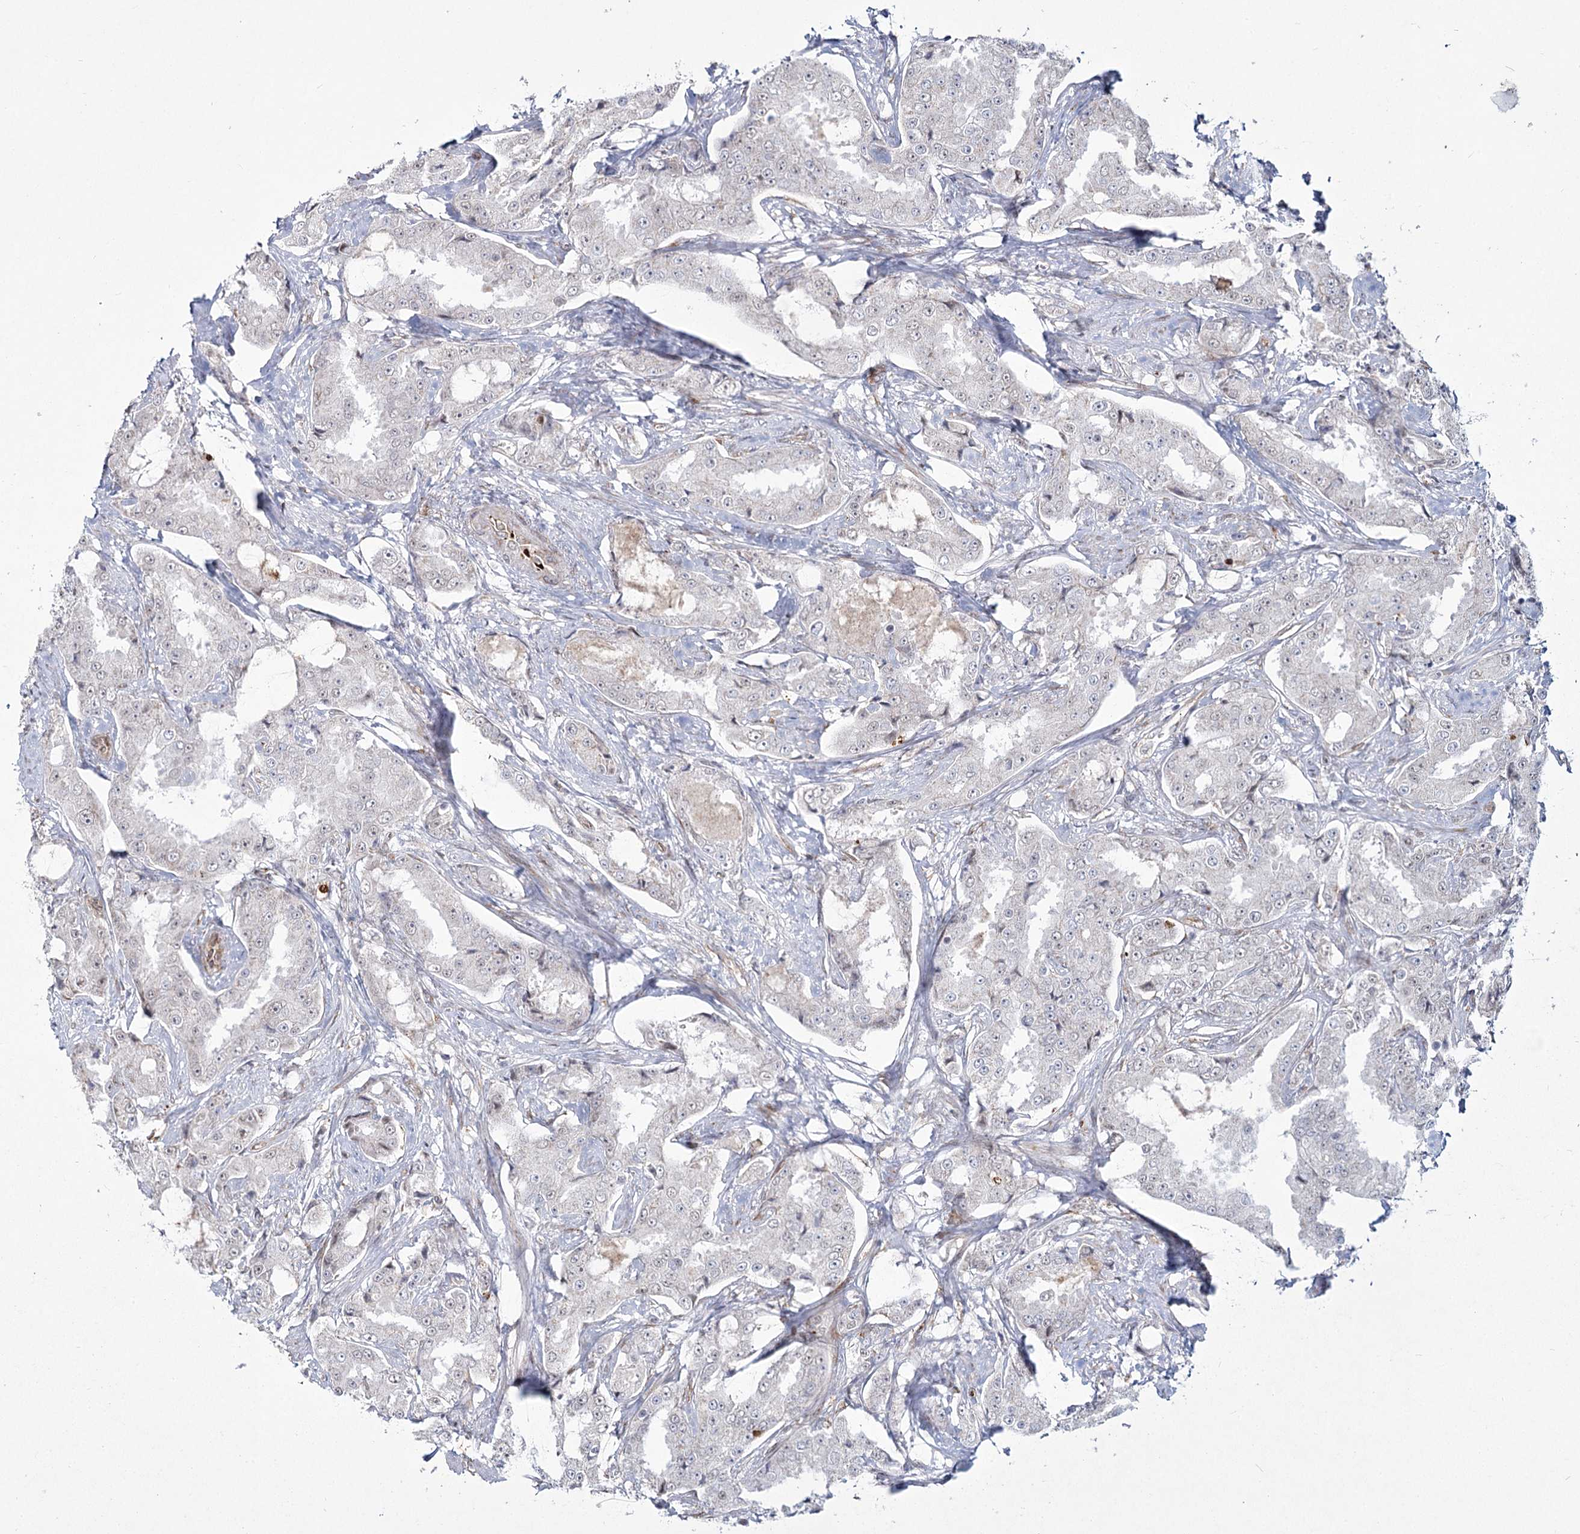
{"staining": {"intensity": "negative", "quantity": "none", "location": "none"}, "tissue": "prostate cancer", "cell_type": "Tumor cells", "image_type": "cancer", "snomed": [{"axis": "morphology", "description": "Adenocarcinoma, High grade"}, {"axis": "topography", "description": "Prostate"}], "caption": "Human prostate cancer stained for a protein using immunohistochemistry (IHC) demonstrates no positivity in tumor cells.", "gene": "YBX3", "patient": {"sex": "male", "age": 73}}